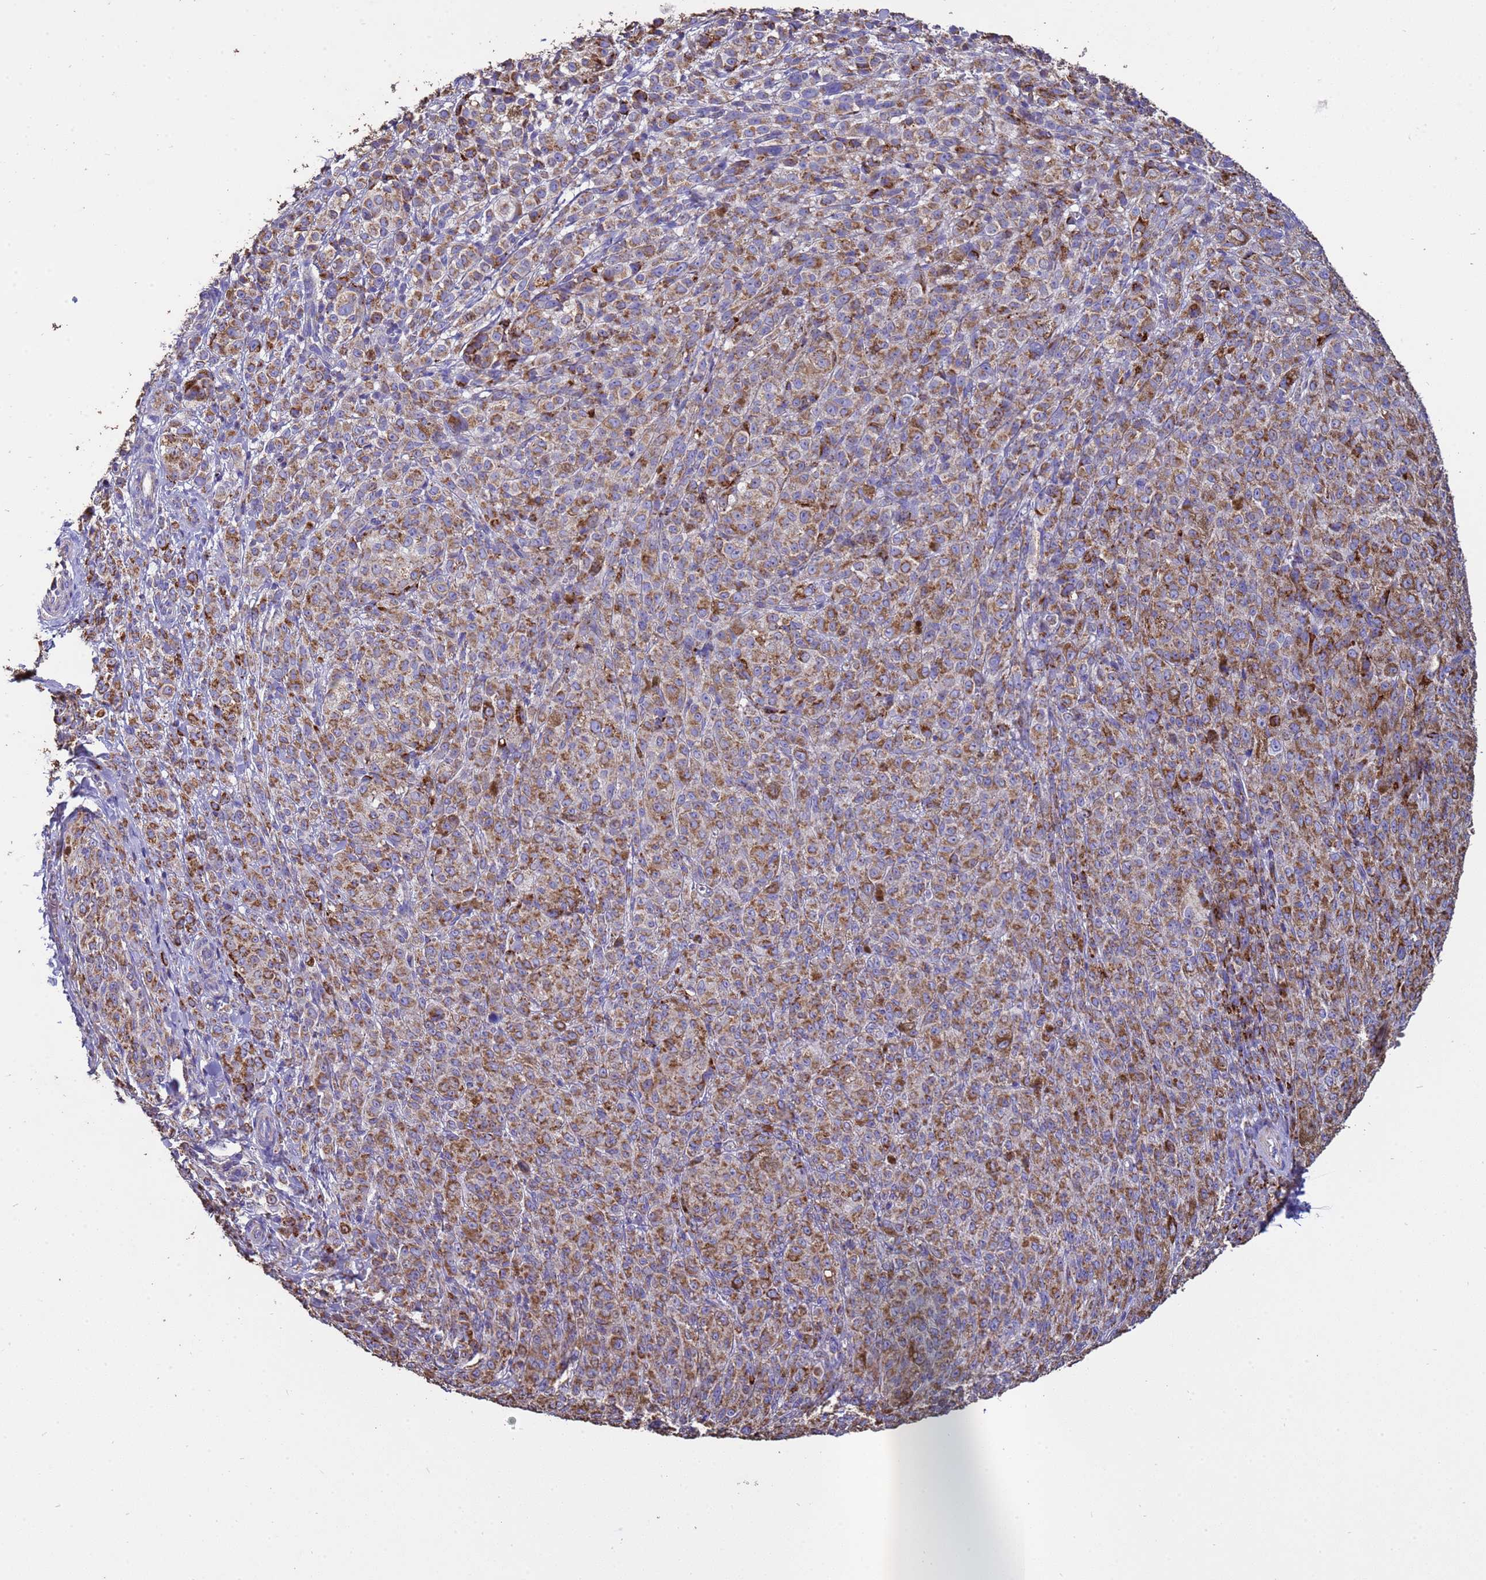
{"staining": {"intensity": "moderate", "quantity": ">75%", "location": "cytoplasmic/membranous"}, "tissue": "melanoma", "cell_type": "Tumor cells", "image_type": "cancer", "snomed": [{"axis": "morphology", "description": "Malignant melanoma, NOS"}, {"axis": "topography", "description": "Skin"}], "caption": "IHC of human malignant melanoma demonstrates medium levels of moderate cytoplasmic/membranous positivity in about >75% of tumor cells. (brown staining indicates protein expression, while blue staining denotes nuclei).", "gene": "ZNFX1", "patient": {"sex": "female", "age": 52}}